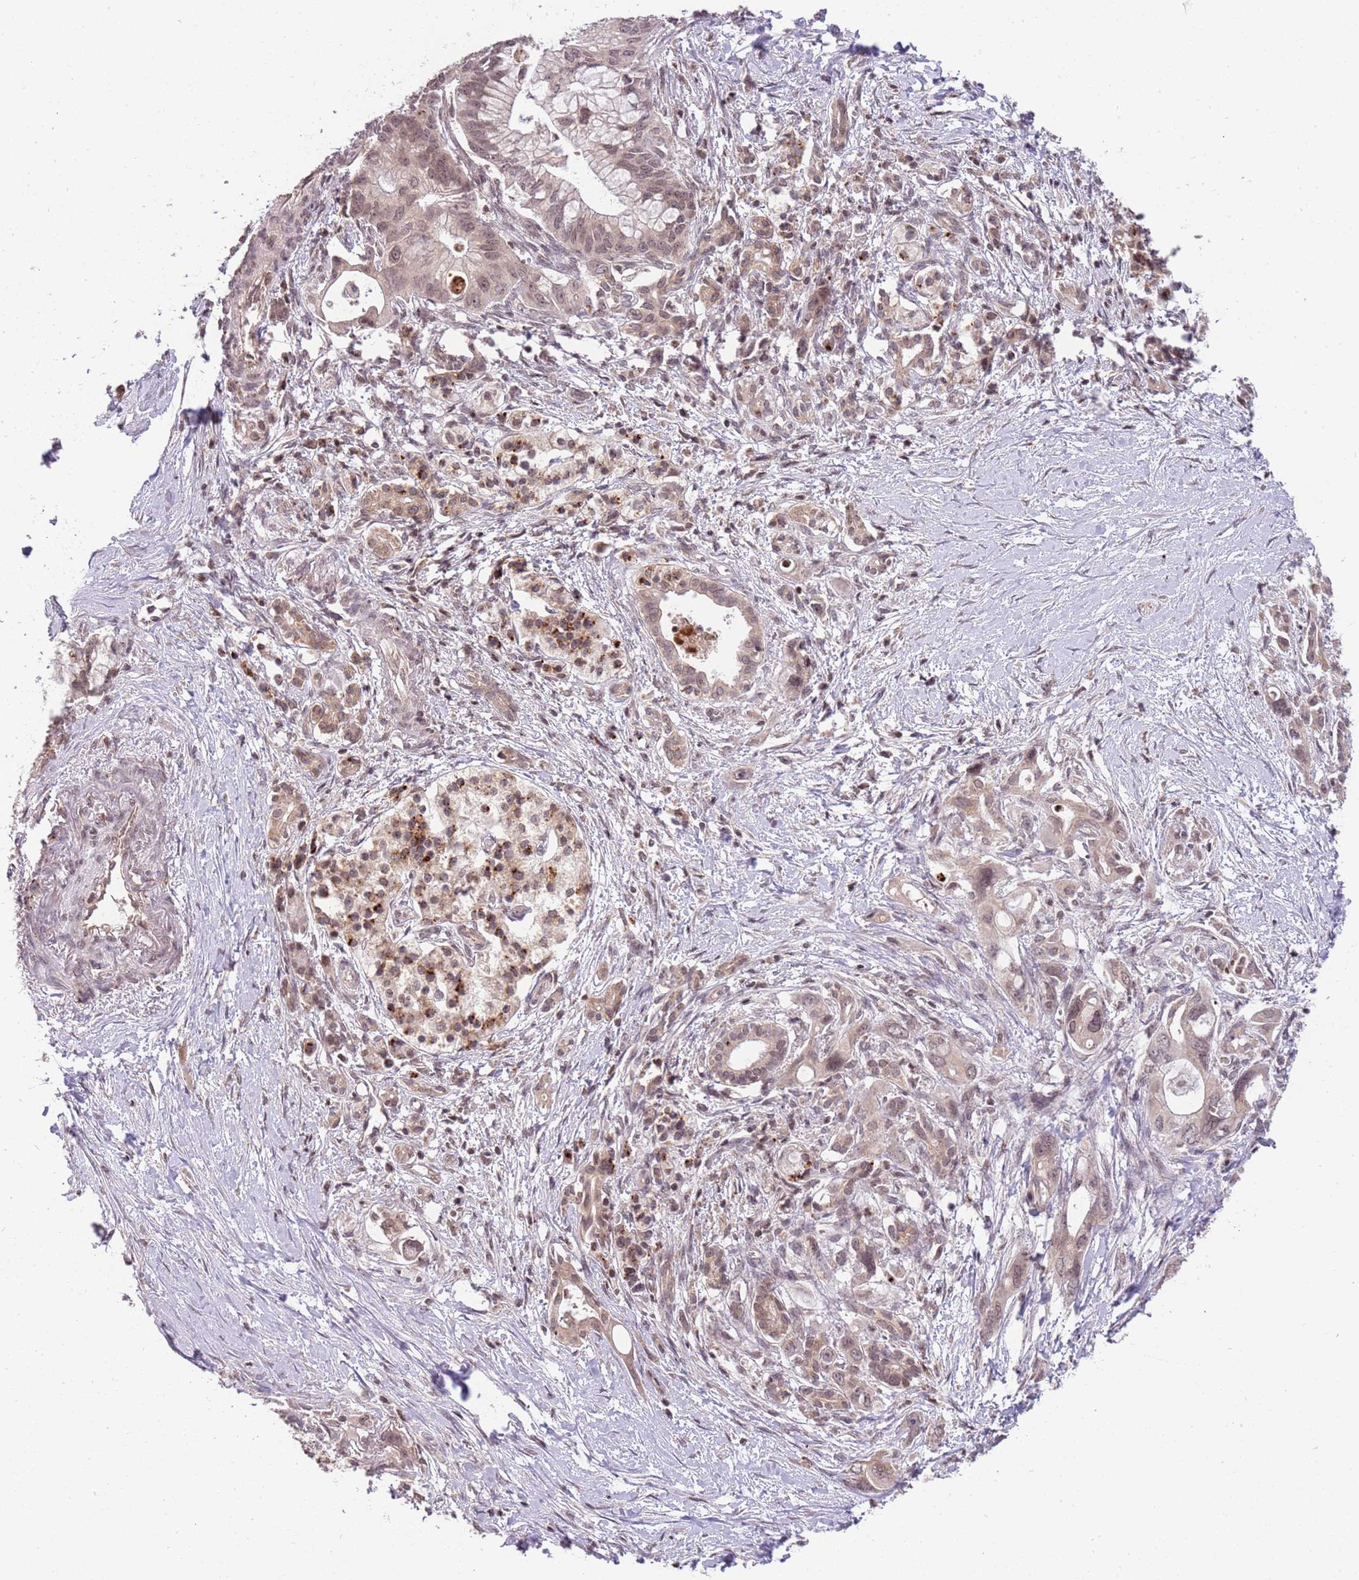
{"staining": {"intensity": "weak", "quantity": "<25%", "location": "nuclear"}, "tissue": "pancreatic cancer", "cell_type": "Tumor cells", "image_type": "cancer", "snomed": [{"axis": "morphology", "description": "Adenocarcinoma, NOS"}, {"axis": "topography", "description": "Pancreas"}], "caption": "This photomicrograph is of pancreatic cancer (adenocarcinoma) stained with immunohistochemistry (IHC) to label a protein in brown with the nuclei are counter-stained blue. There is no expression in tumor cells.", "gene": "SAMSN1", "patient": {"sex": "male", "age": 68}}